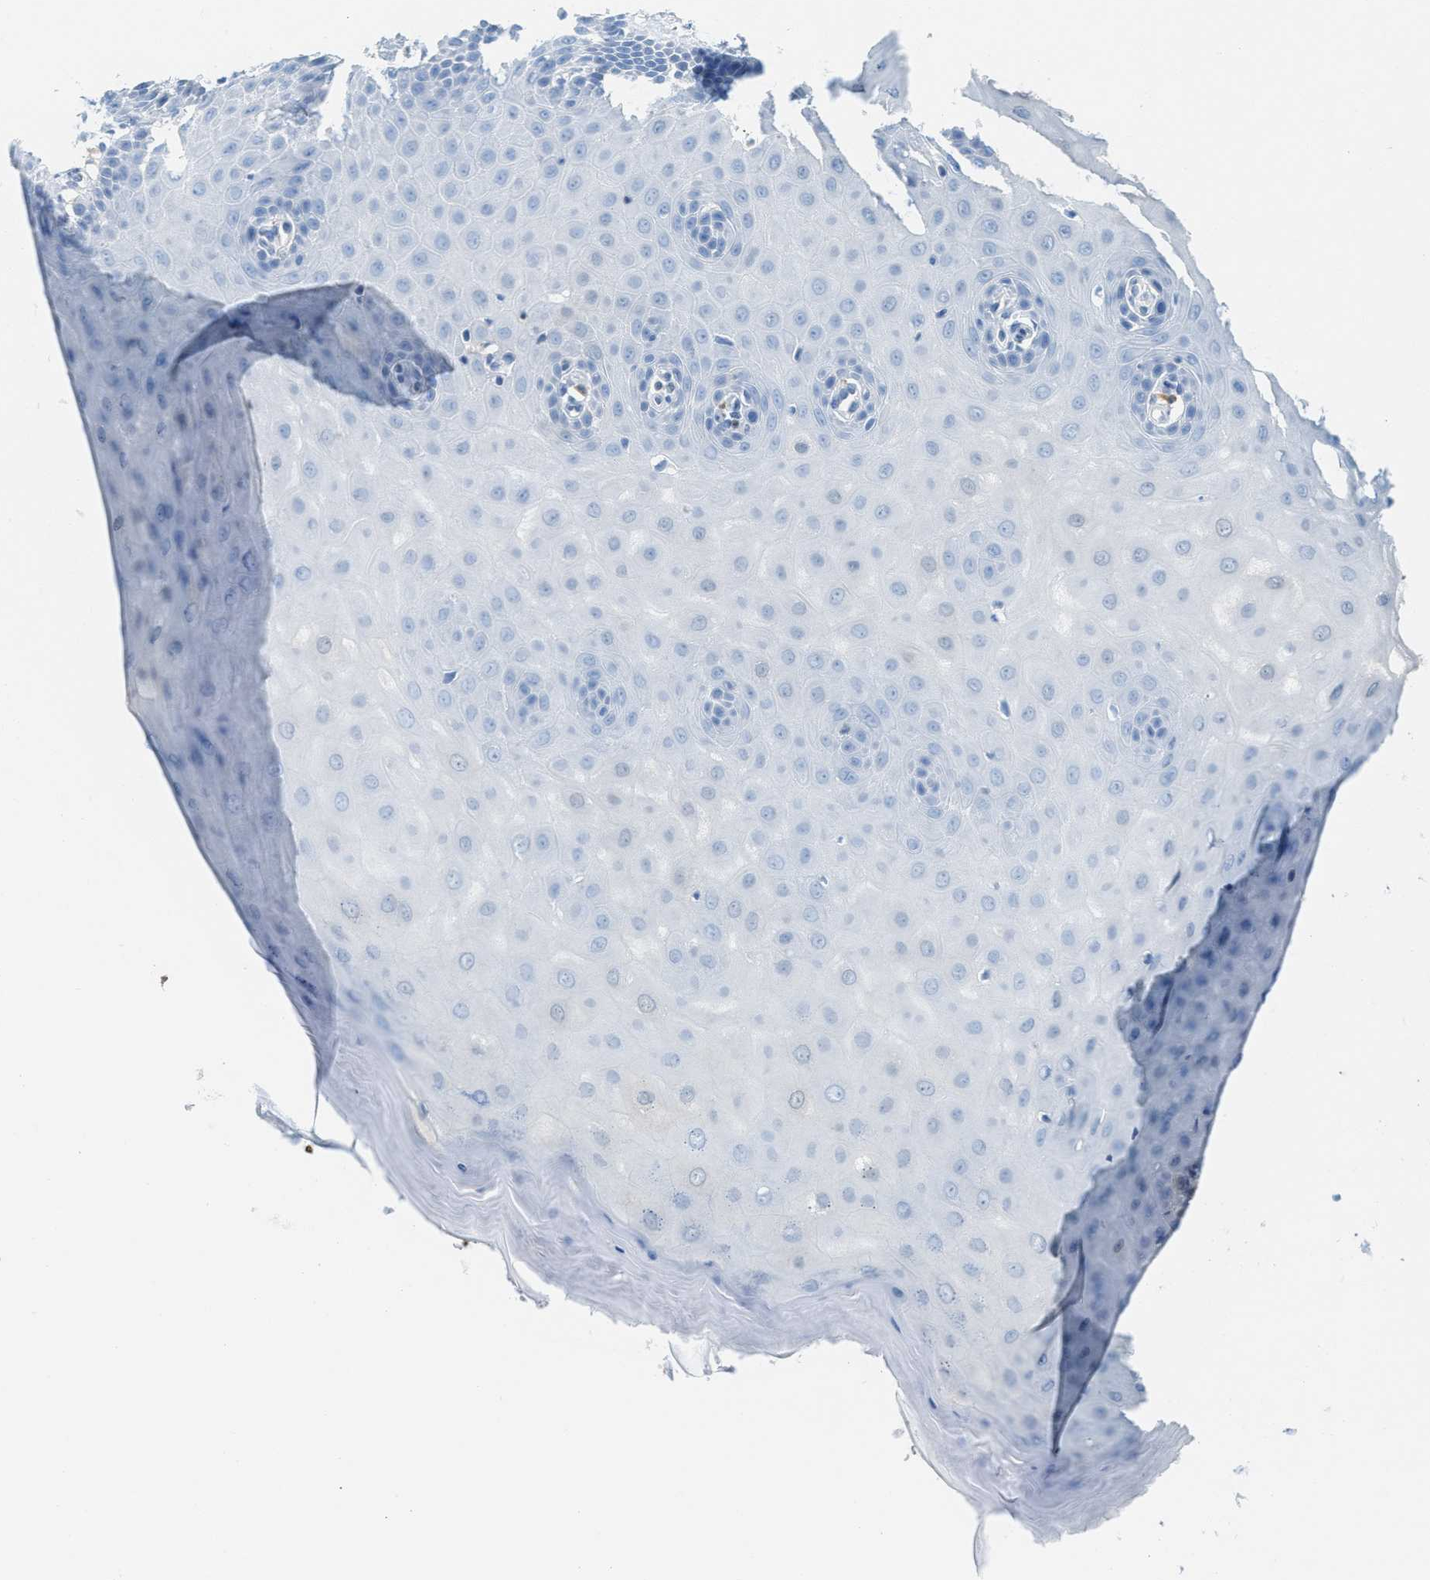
{"staining": {"intensity": "negative", "quantity": "none", "location": "none"}, "tissue": "cervix", "cell_type": "Glandular cells", "image_type": "normal", "snomed": [{"axis": "morphology", "description": "Normal tissue, NOS"}, {"axis": "topography", "description": "Cervix"}], "caption": "This is an IHC photomicrograph of unremarkable human cervix. There is no expression in glandular cells.", "gene": "SERPINB1", "patient": {"sex": "female", "age": 55}}